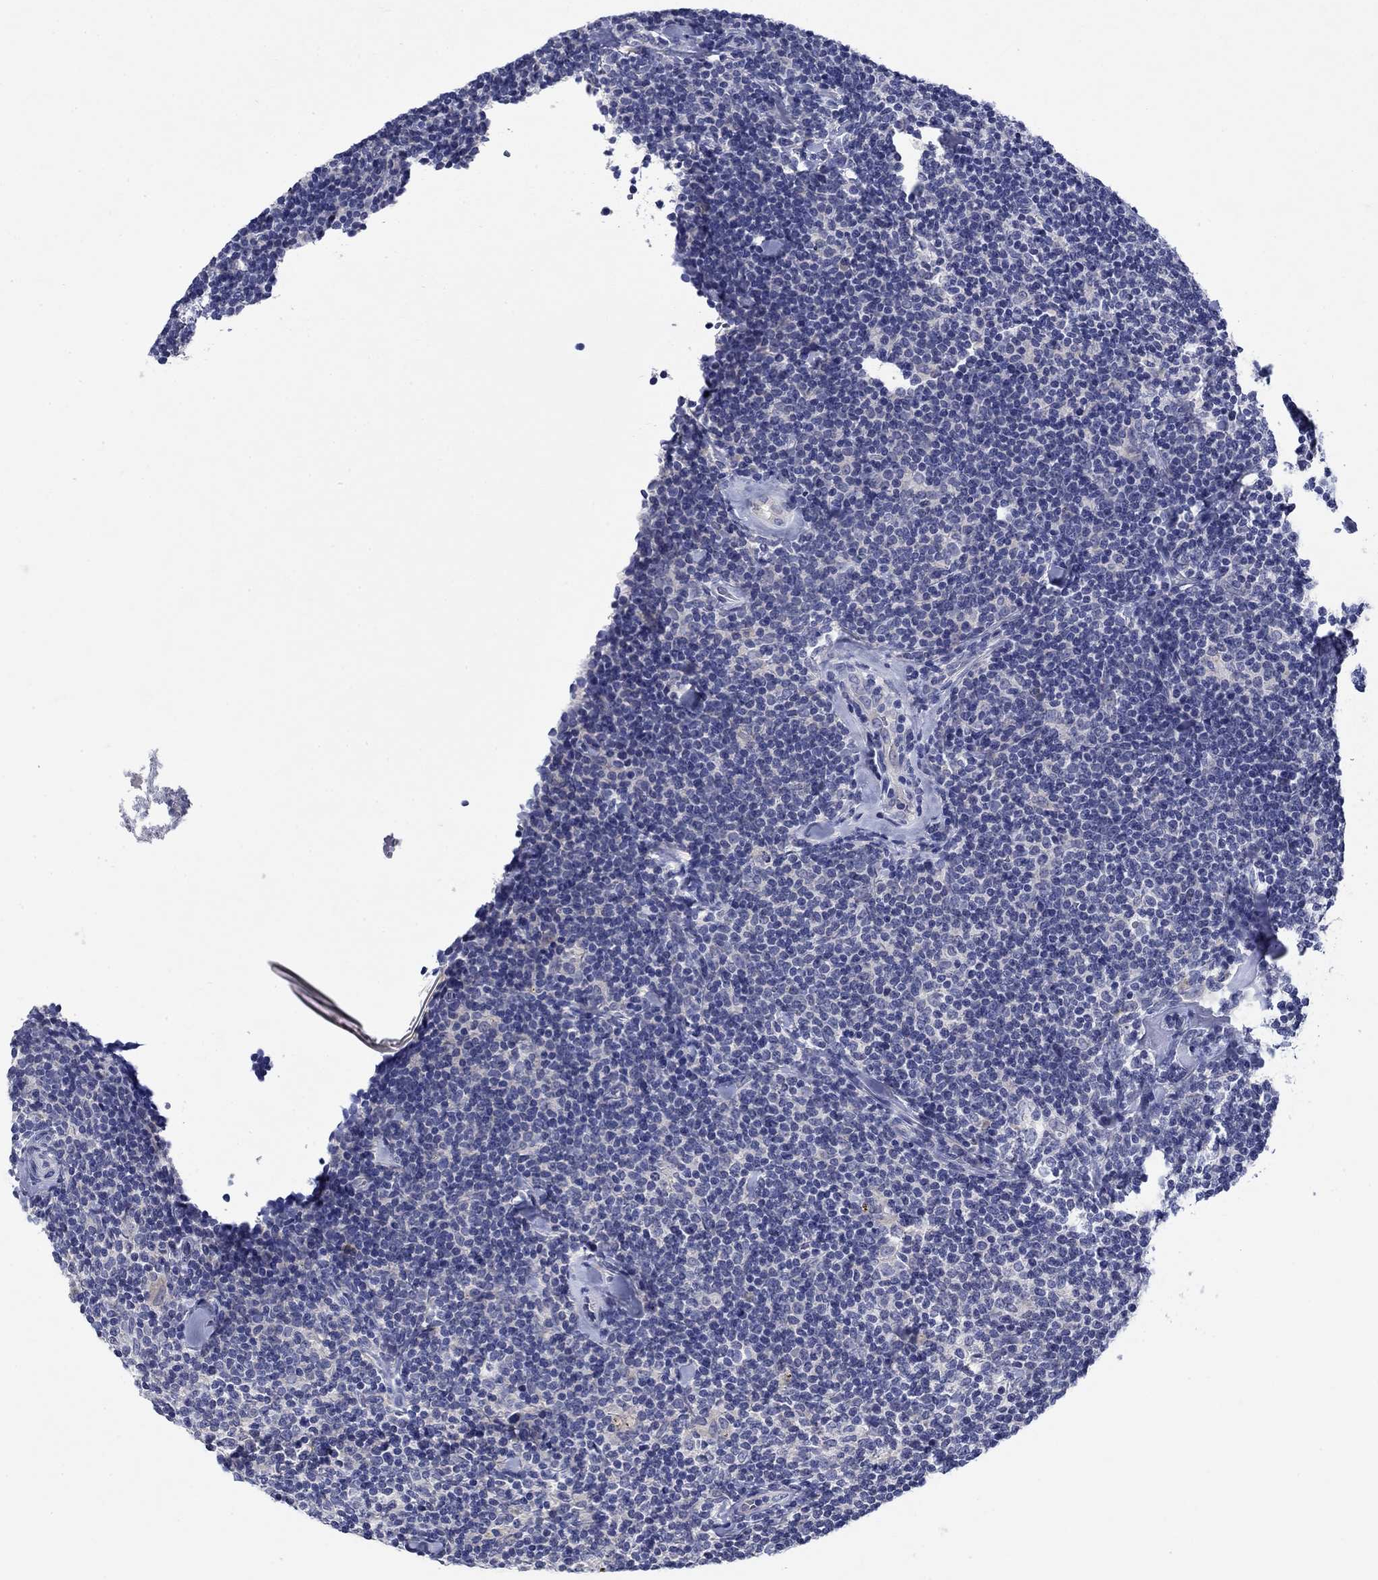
{"staining": {"intensity": "negative", "quantity": "none", "location": "none"}, "tissue": "lymphoma", "cell_type": "Tumor cells", "image_type": "cancer", "snomed": [{"axis": "morphology", "description": "Malignant lymphoma, non-Hodgkin's type, Low grade"}, {"axis": "topography", "description": "Lymph node"}], "caption": "DAB immunohistochemical staining of lymphoma shows no significant positivity in tumor cells. Brightfield microscopy of IHC stained with DAB (brown) and hematoxylin (blue), captured at high magnification.", "gene": "SULT2B1", "patient": {"sex": "female", "age": 56}}